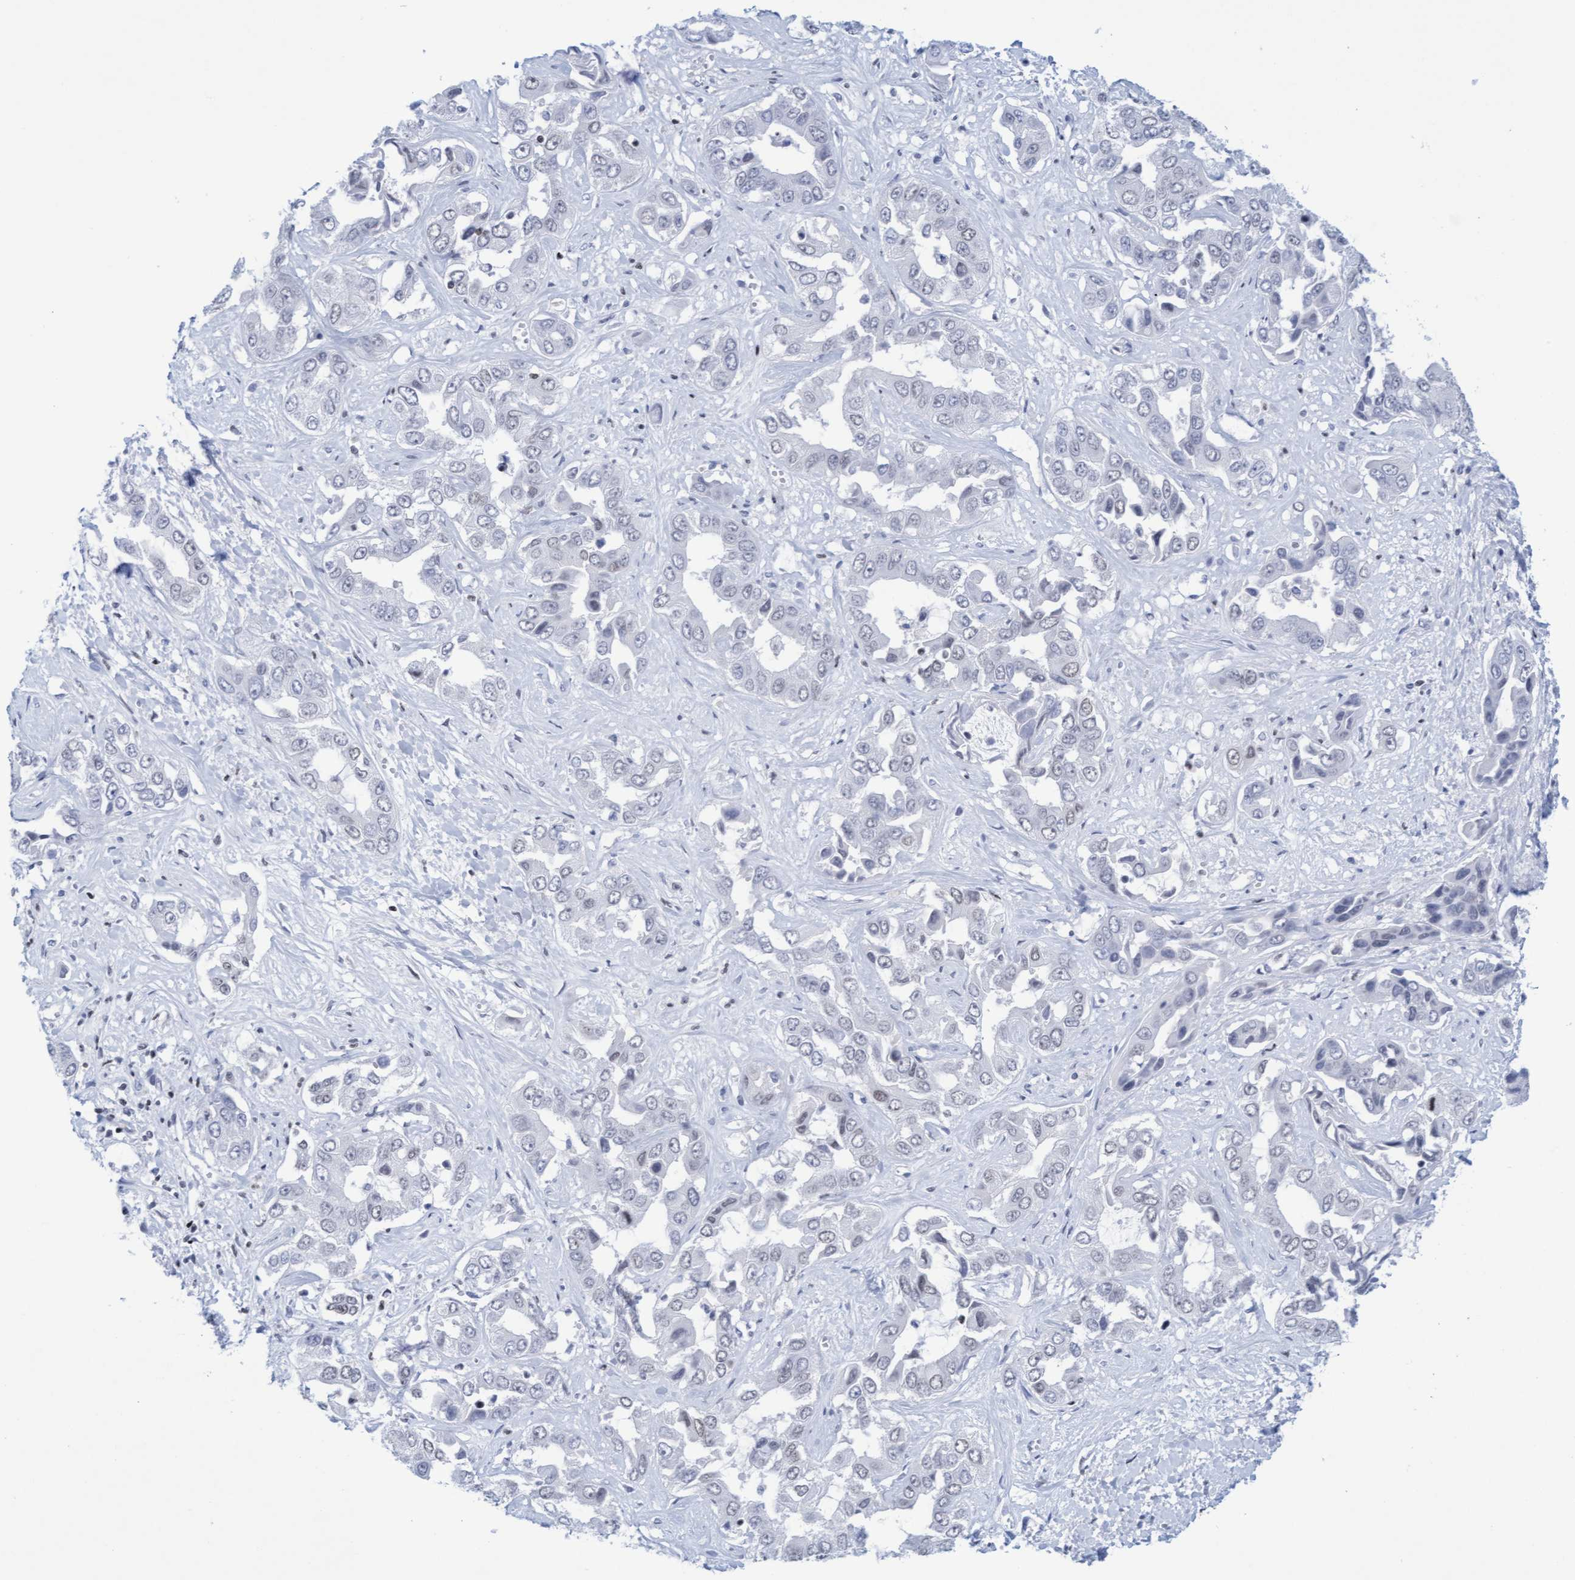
{"staining": {"intensity": "negative", "quantity": "none", "location": "none"}, "tissue": "liver cancer", "cell_type": "Tumor cells", "image_type": "cancer", "snomed": [{"axis": "morphology", "description": "Cholangiocarcinoma"}, {"axis": "topography", "description": "Liver"}], "caption": "A photomicrograph of human liver cancer (cholangiocarcinoma) is negative for staining in tumor cells. (DAB immunohistochemistry (IHC) visualized using brightfield microscopy, high magnification).", "gene": "GLRX2", "patient": {"sex": "female", "age": 52}}